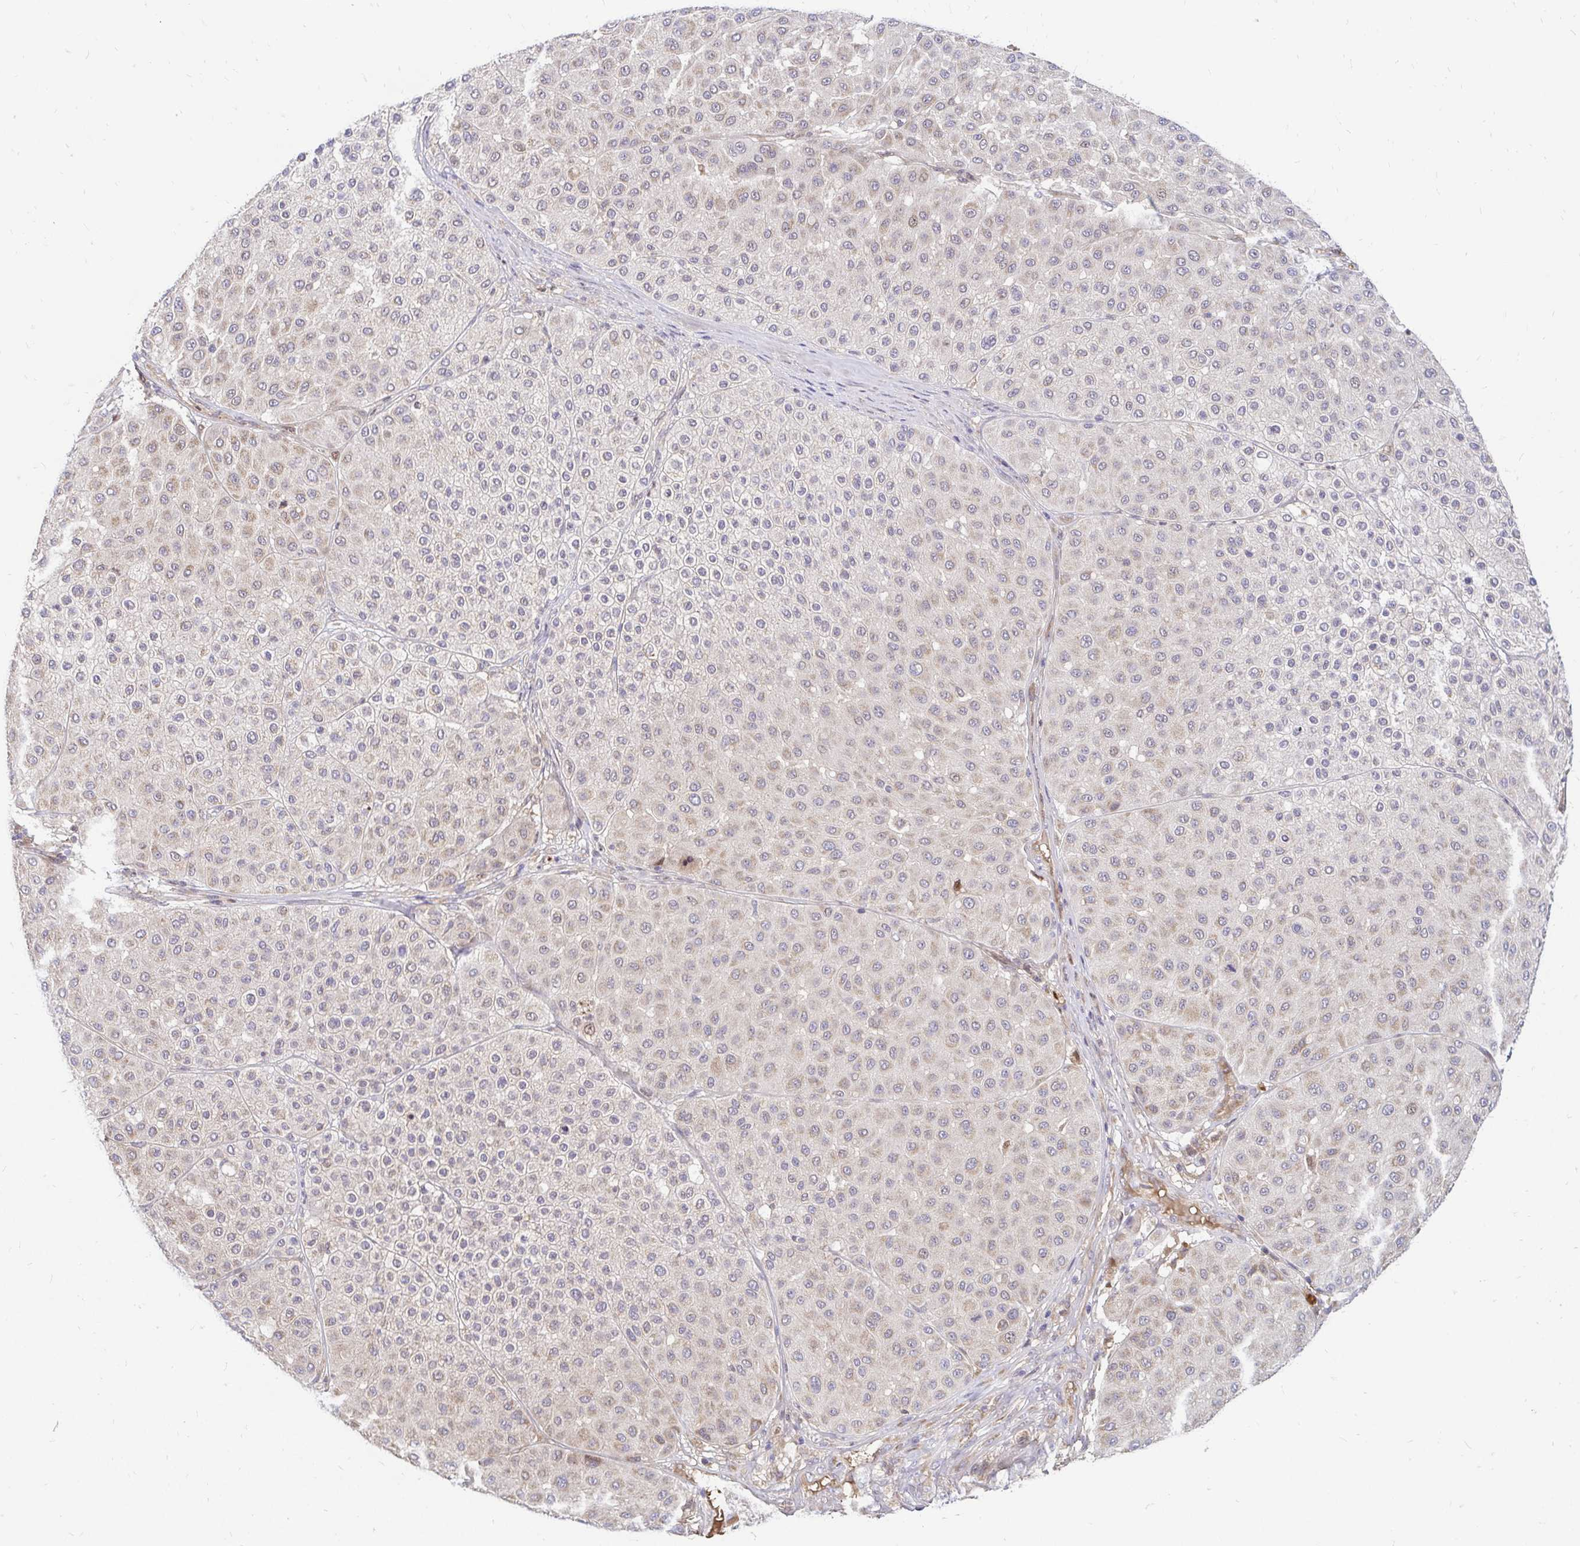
{"staining": {"intensity": "weak", "quantity": "25%-75%", "location": "cytoplasmic/membranous"}, "tissue": "melanoma", "cell_type": "Tumor cells", "image_type": "cancer", "snomed": [{"axis": "morphology", "description": "Malignant melanoma, Metastatic site"}, {"axis": "topography", "description": "Smooth muscle"}], "caption": "Protein staining reveals weak cytoplasmic/membranous staining in about 25%-75% of tumor cells in malignant melanoma (metastatic site).", "gene": "ARHGEF37", "patient": {"sex": "male", "age": 41}}